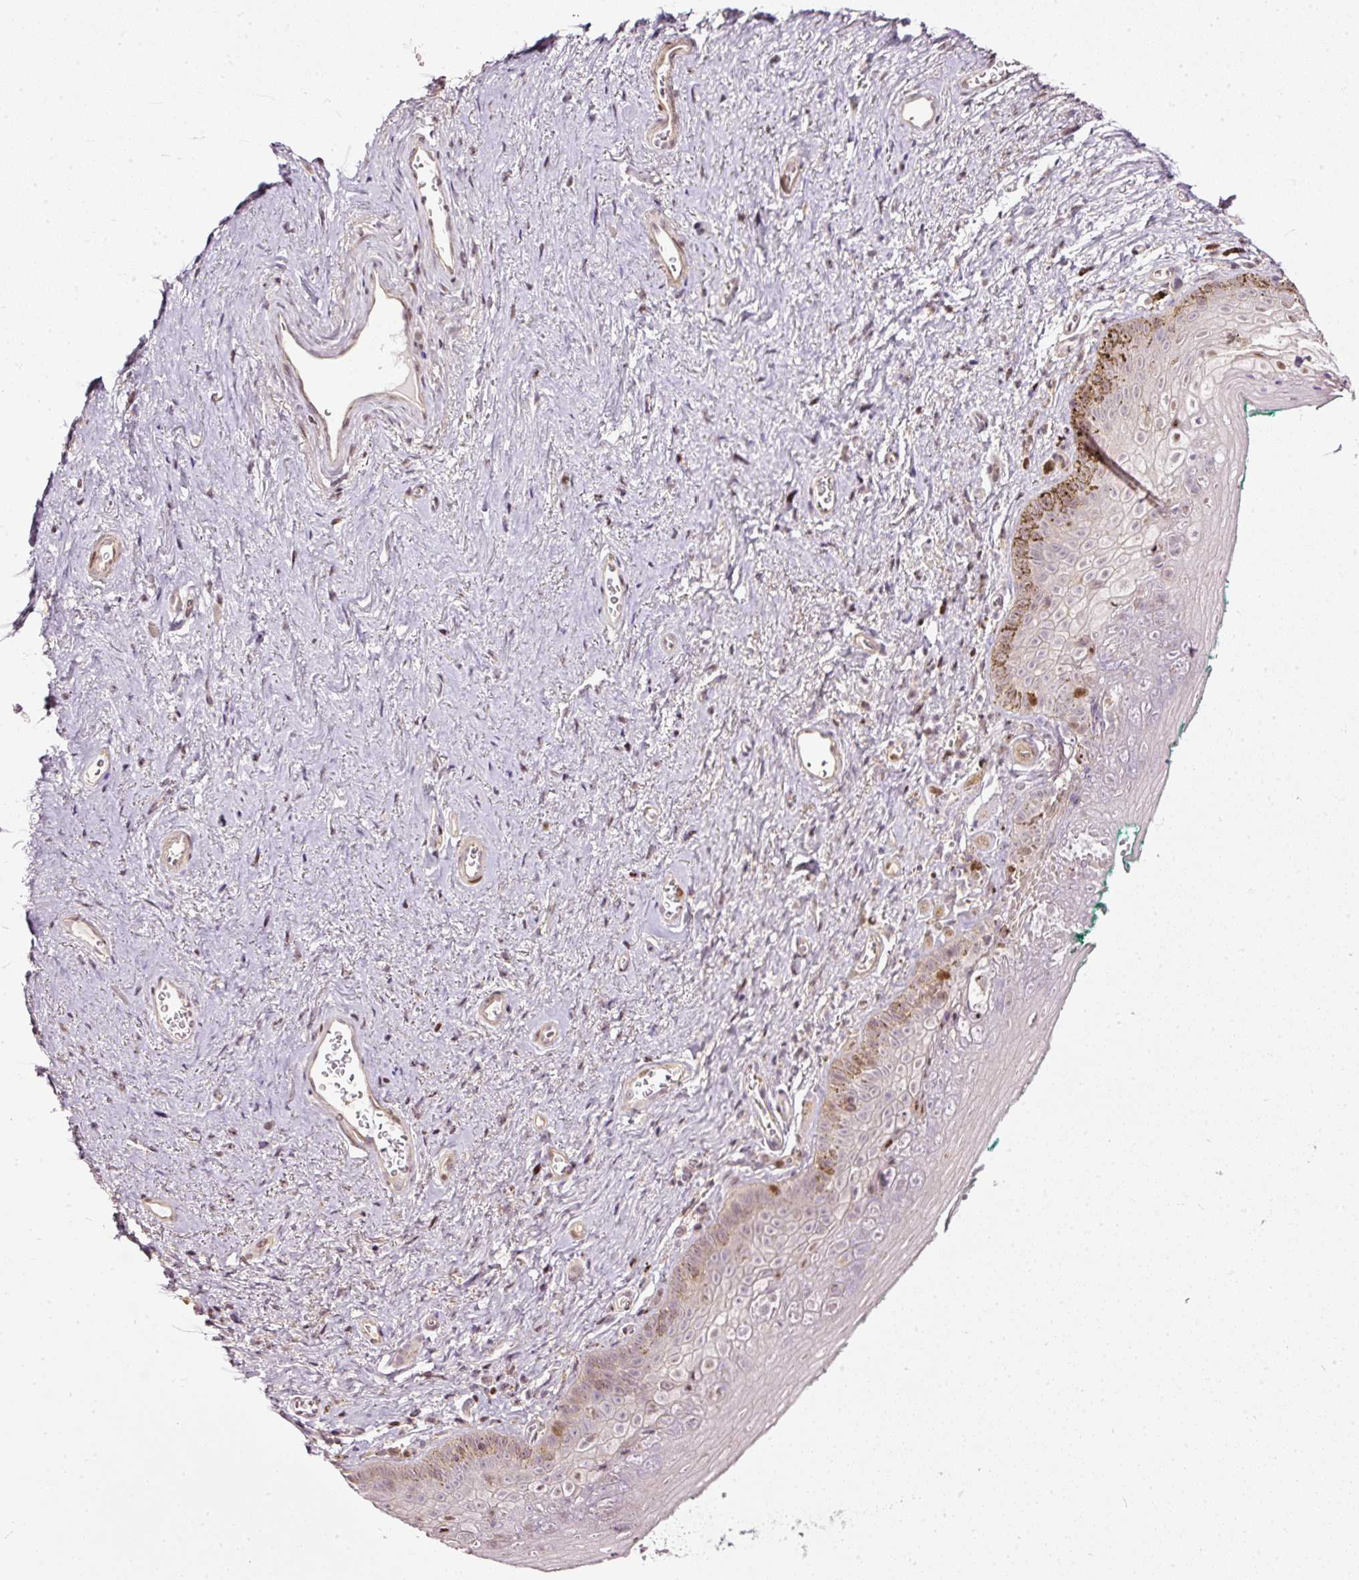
{"staining": {"intensity": "weak", "quantity": "<25%", "location": "cytoplasmic/membranous,nuclear"}, "tissue": "vagina", "cell_type": "Squamous epithelial cells", "image_type": "normal", "snomed": [{"axis": "morphology", "description": "Normal tissue, NOS"}, {"axis": "topography", "description": "Vulva"}, {"axis": "topography", "description": "Vagina"}, {"axis": "topography", "description": "Peripheral nerve tissue"}], "caption": "High magnification brightfield microscopy of normal vagina stained with DAB (brown) and counterstained with hematoxylin (blue): squamous epithelial cells show no significant expression.", "gene": "ZNF778", "patient": {"sex": "female", "age": 66}}